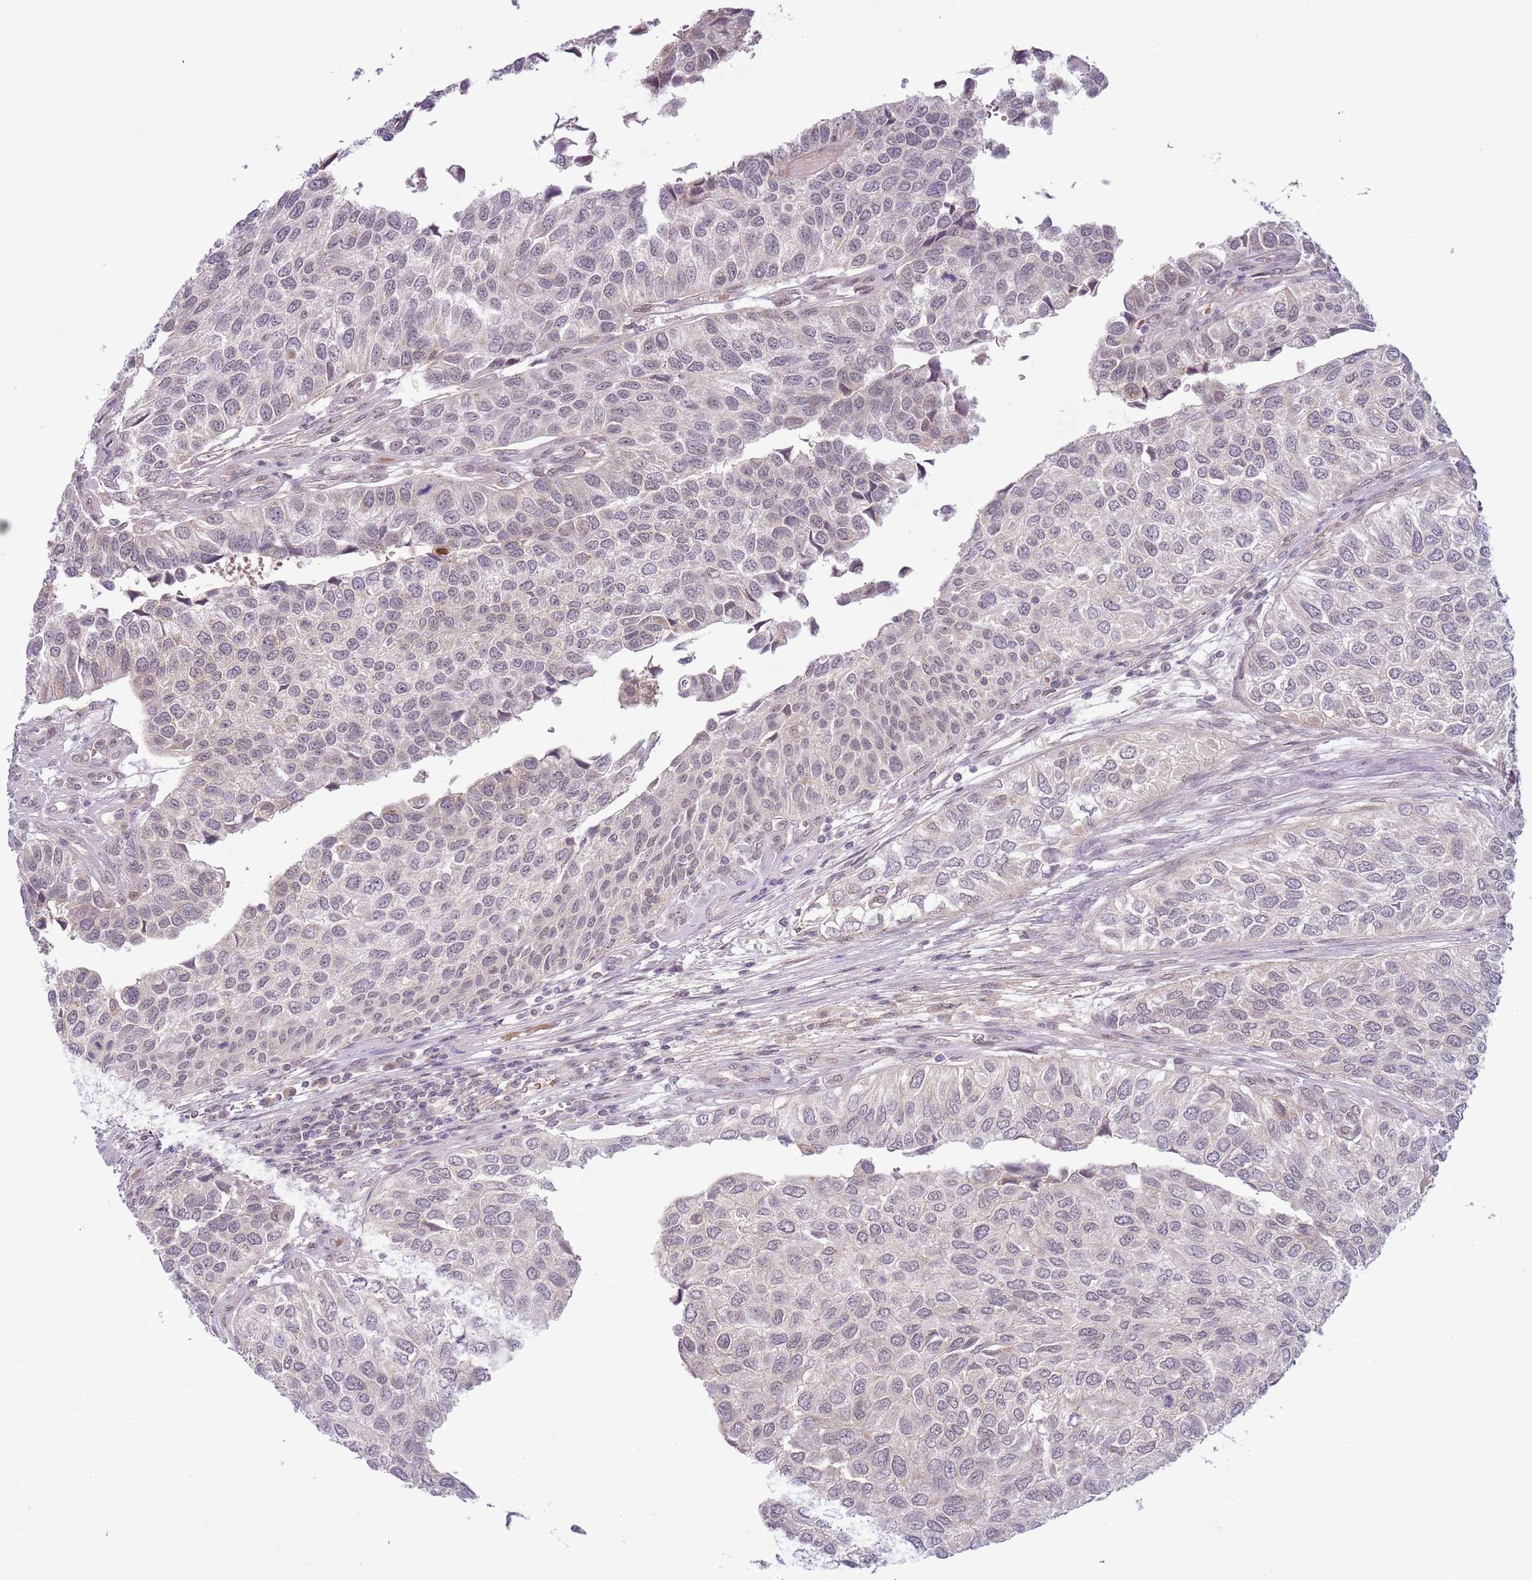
{"staining": {"intensity": "negative", "quantity": "none", "location": "none"}, "tissue": "urothelial cancer", "cell_type": "Tumor cells", "image_type": "cancer", "snomed": [{"axis": "morphology", "description": "Urothelial carcinoma, NOS"}, {"axis": "topography", "description": "Urinary bladder"}], "caption": "Human transitional cell carcinoma stained for a protein using immunohistochemistry shows no staining in tumor cells.", "gene": "TM2D1", "patient": {"sex": "male", "age": 55}}